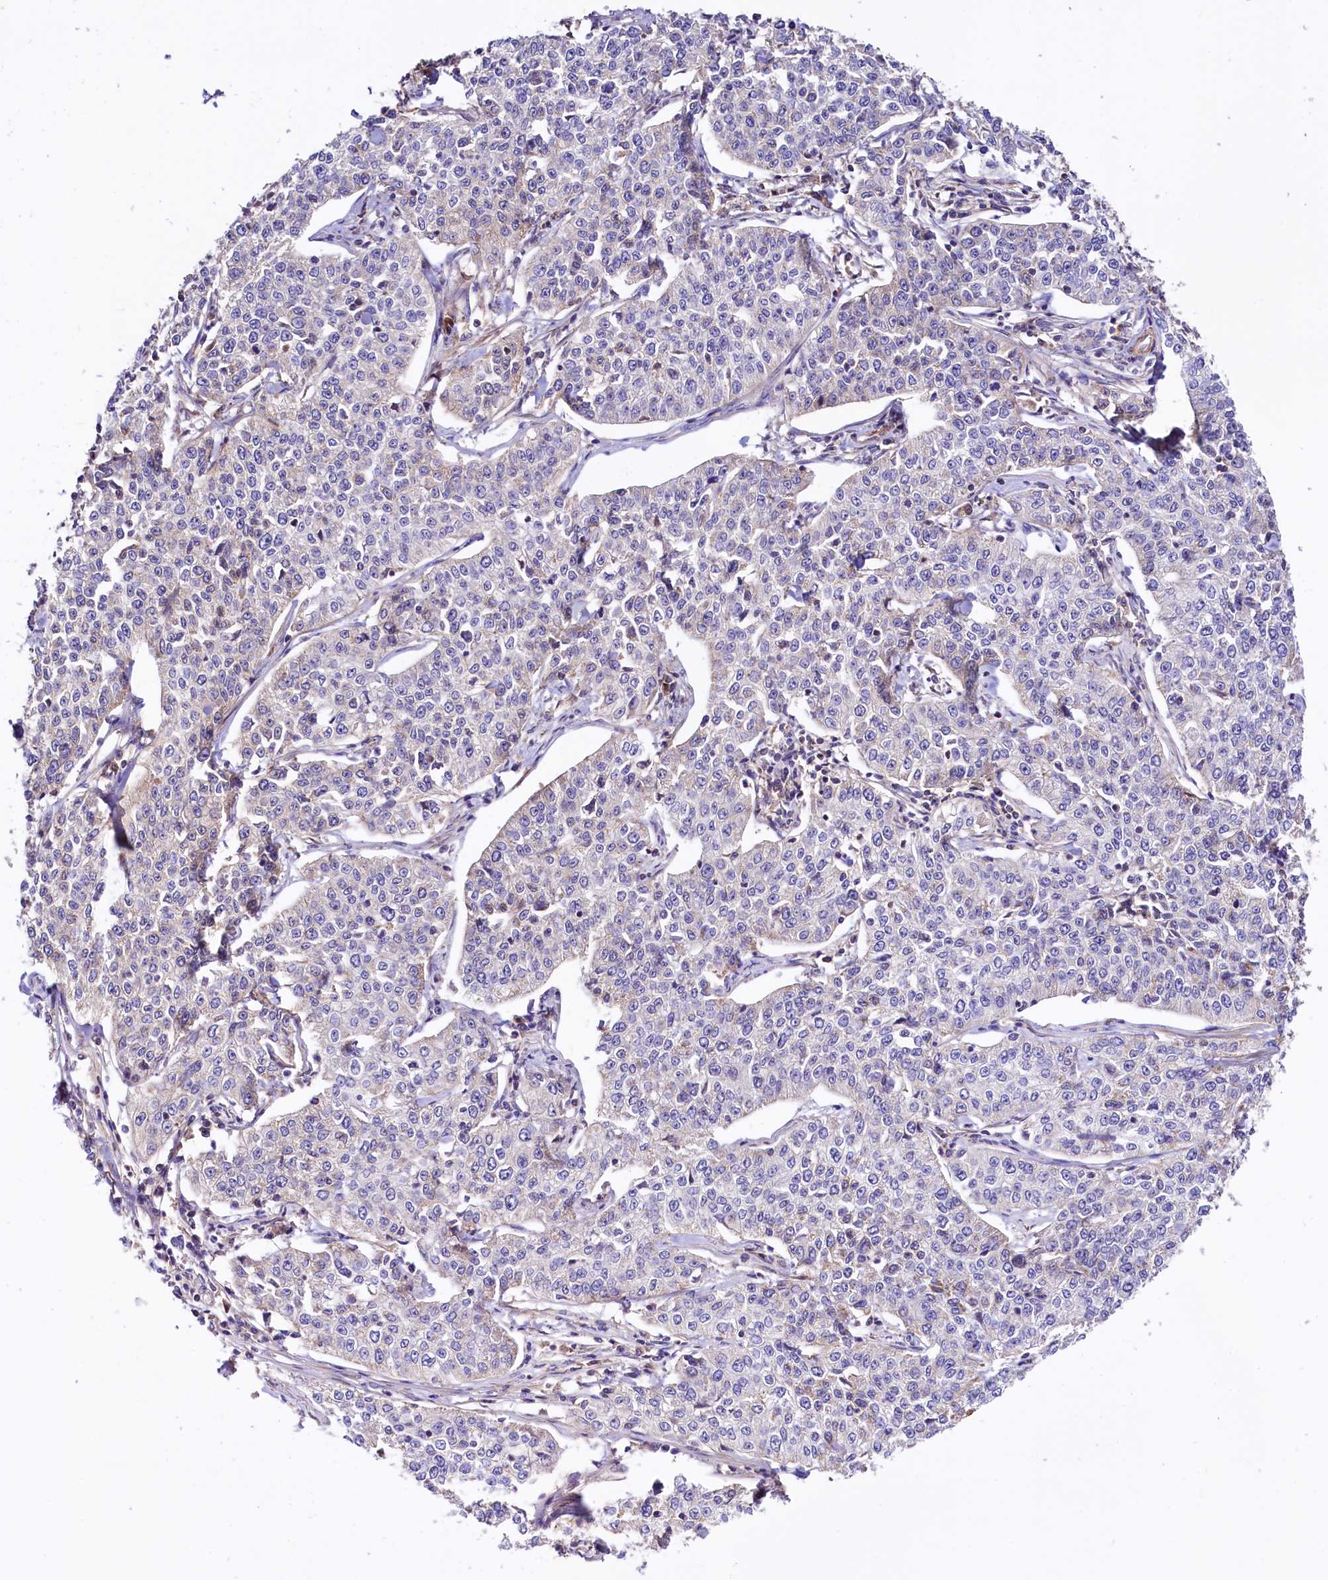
{"staining": {"intensity": "negative", "quantity": "none", "location": "none"}, "tissue": "cervical cancer", "cell_type": "Tumor cells", "image_type": "cancer", "snomed": [{"axis": "morphology", "description": "Squamous cell carcinoma, NOS"}, {"axis": "topography", "description": "Cervix"}], "caption": "High power microscopy photomicrograph of an IHC micrograph of cervical cancer (squamous cell carcinoma), revealing no significant positivity in tumor cells.", "gene": "CIAO3", "patient": {"sex": "female", "age": 35}}